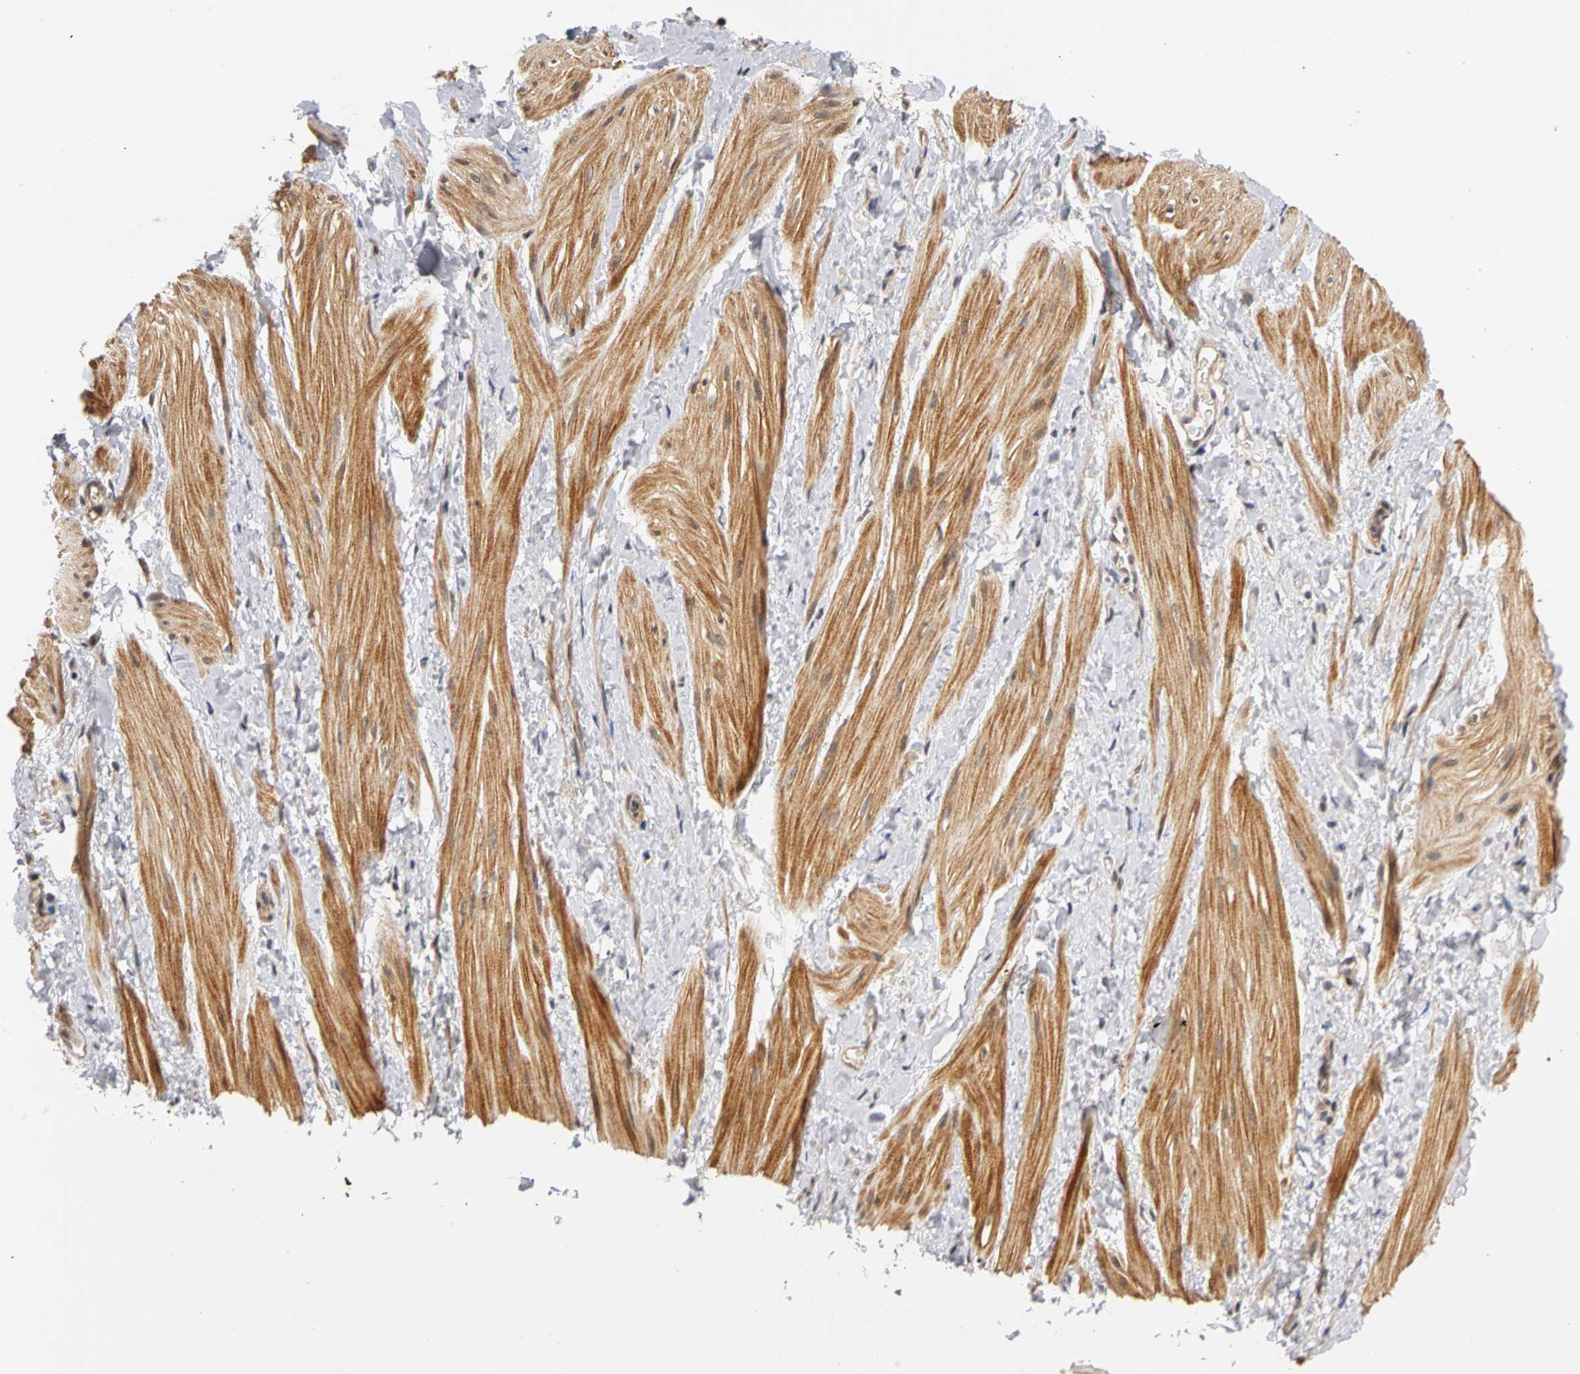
{"staining": {"intensity": "moderate", "quantity": ">75%", "location": "cytoplasmic/membranous,nuclear"}, "tissue": "smooth muscle", "cell_type": "Smooth muscle cells", "image_type": "normal", "snomed": [{"axis": "morphology", "description": "Normal tissue, NOS"}, {"axis": "topography", "description": "Smooth muscle"}], "caption": "Immunohistochemistry (IHC) (DAB) staining of unremarkable human smooth muscle reveals moderate cytoplasmic/membranous,nuclear protein staining in about >75% of smooth muscle cells. The staining is performed using DAB brown chromogen to label protein expression. The nuclei are counter-stained blue using hematoxylin.", "gene": "UBE2M", "patient": {"sex": "male", "age": 16}}